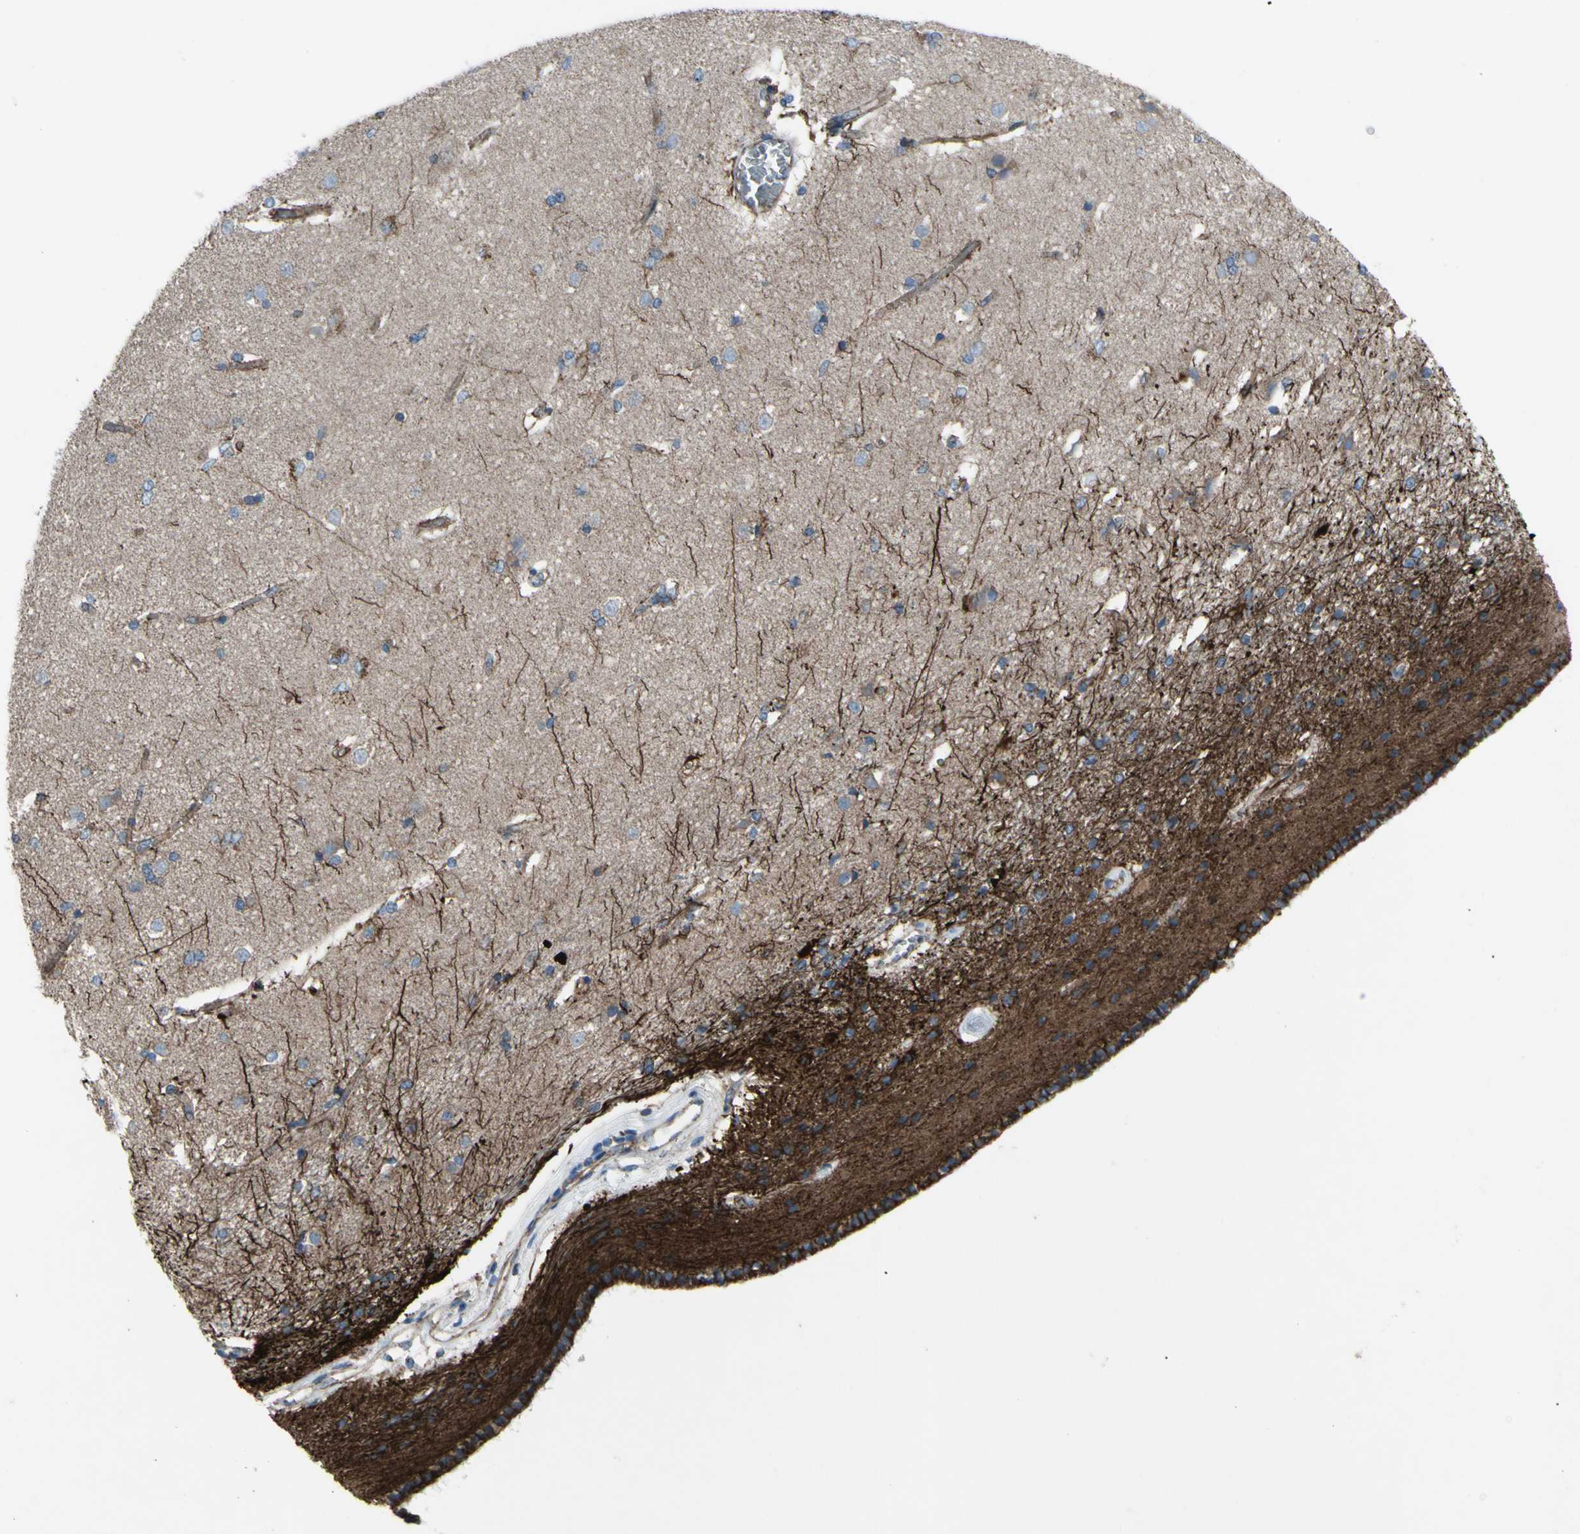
{"staining": {"intensity": "strong", "quantity": "<25%", "location": "cytoplasmic/membranous"}, "tissue": "caudate", "cell_type": "Glial cells", "image_type": "normal", "snomed": [{"axis": "morphology", "description": "Normal tissue, NOS"}, {"axis": "topography", "description": "Lateral ventricle wall"}], "caption": "A high-resolution histopathology image shows immunohistochemistry (IHC) staining of benign caudate, which reveals strong cytoplasmic/membranous positivity in about <25% of glial cells.", "gene": "EMC7", "patient": {"sex": "female", "age": 19}}